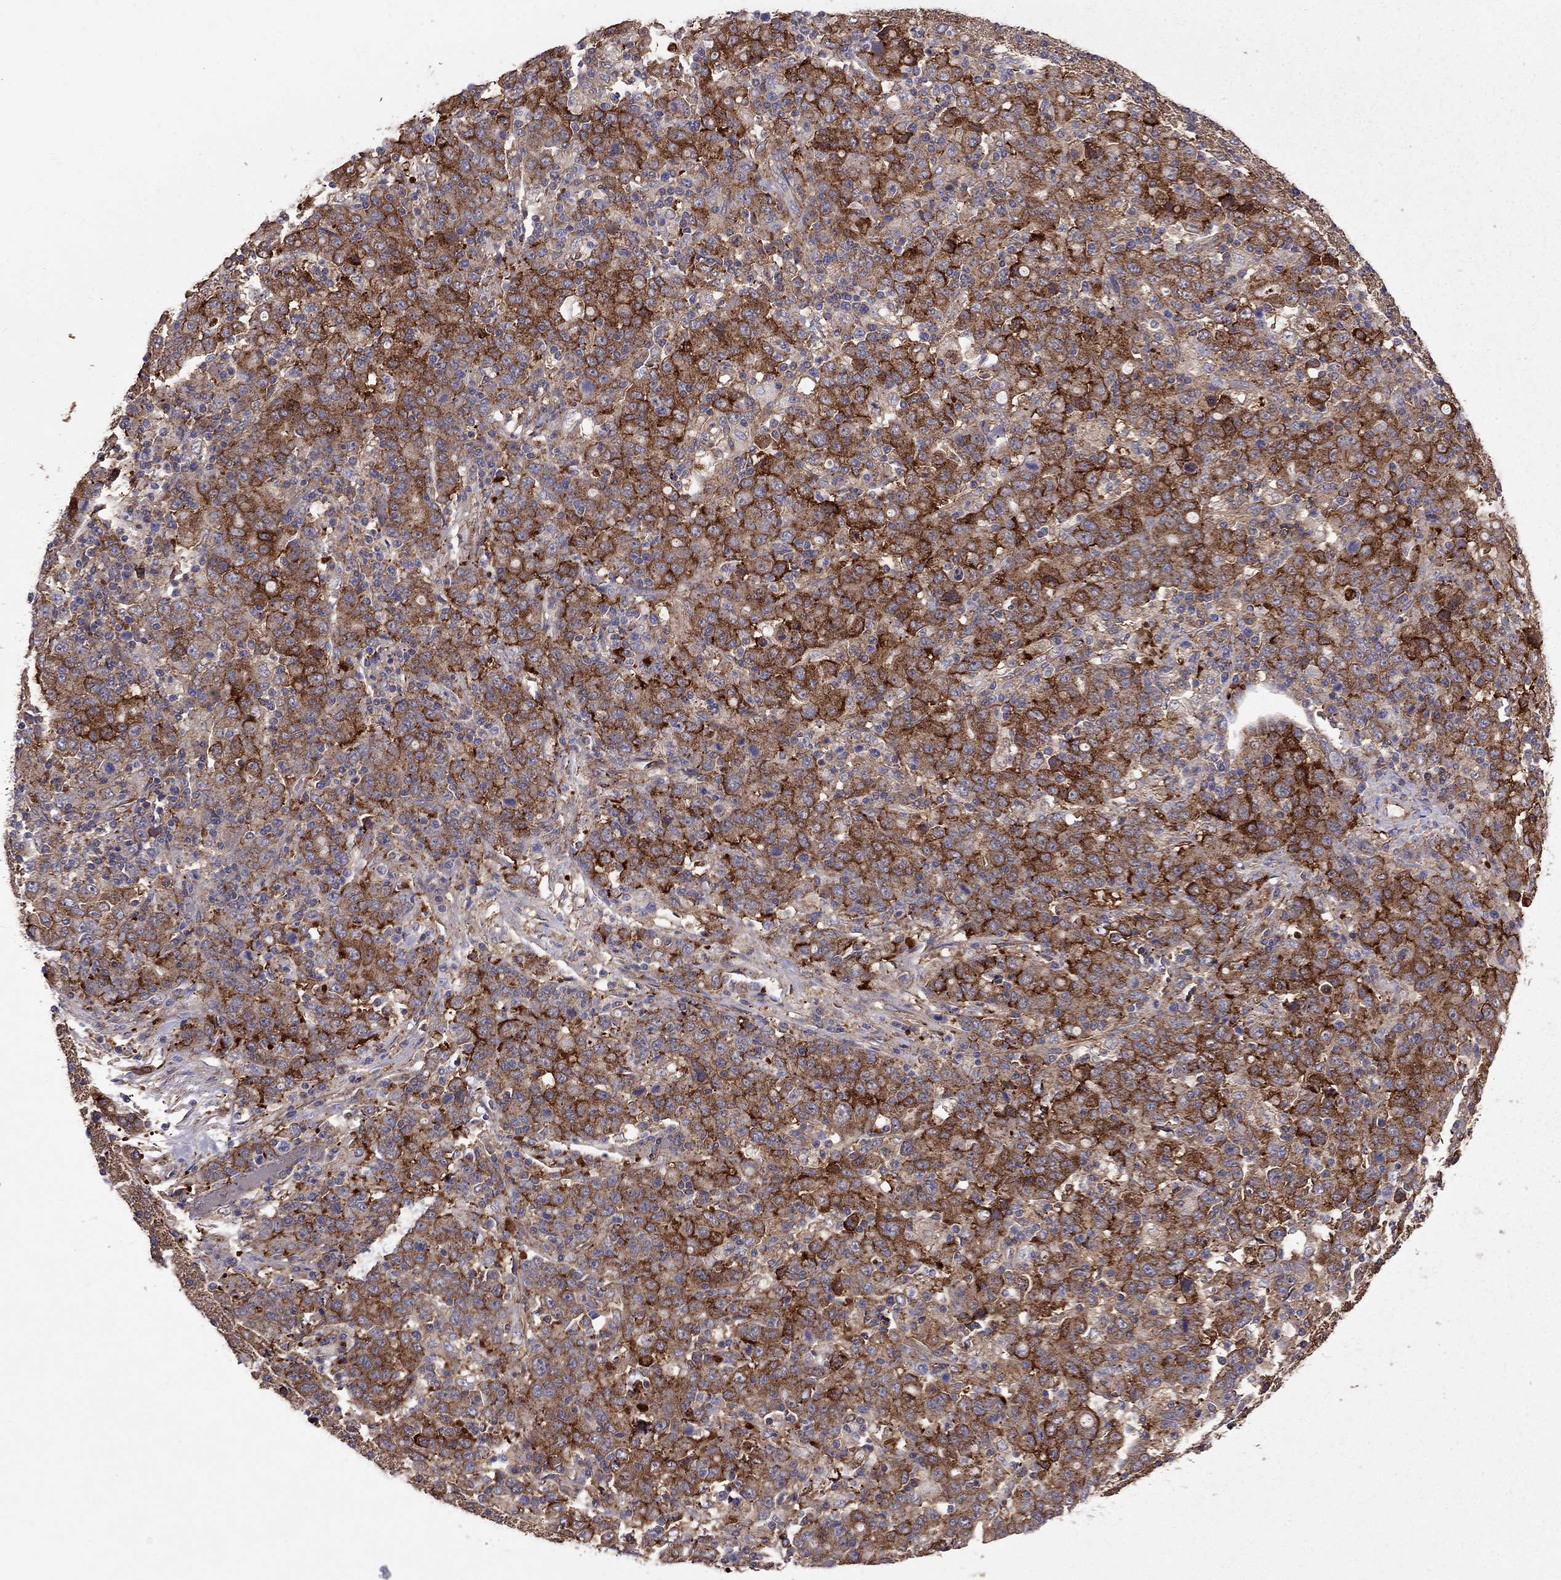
{"staining": {"intensity": "strong", "quantity": ">75%", "location": "cytoplasmic/membranous"}, "tissue": "stomach cancer", "cell_type": "Tumor cells", "image_type": "cancer", "snomed": [{"axis": "morphology", "description": "Adenocarcinoma, NOS"}, {"axis": "topography", "description": "Stomach, upper"}], "caption": "A brown stain labels strong cytoplasmic/membranous positivity of a protein in human stomach cancer tumor cells.", "gene": "EIF4E3", "patient": {"sex": "male", "age": 69}}